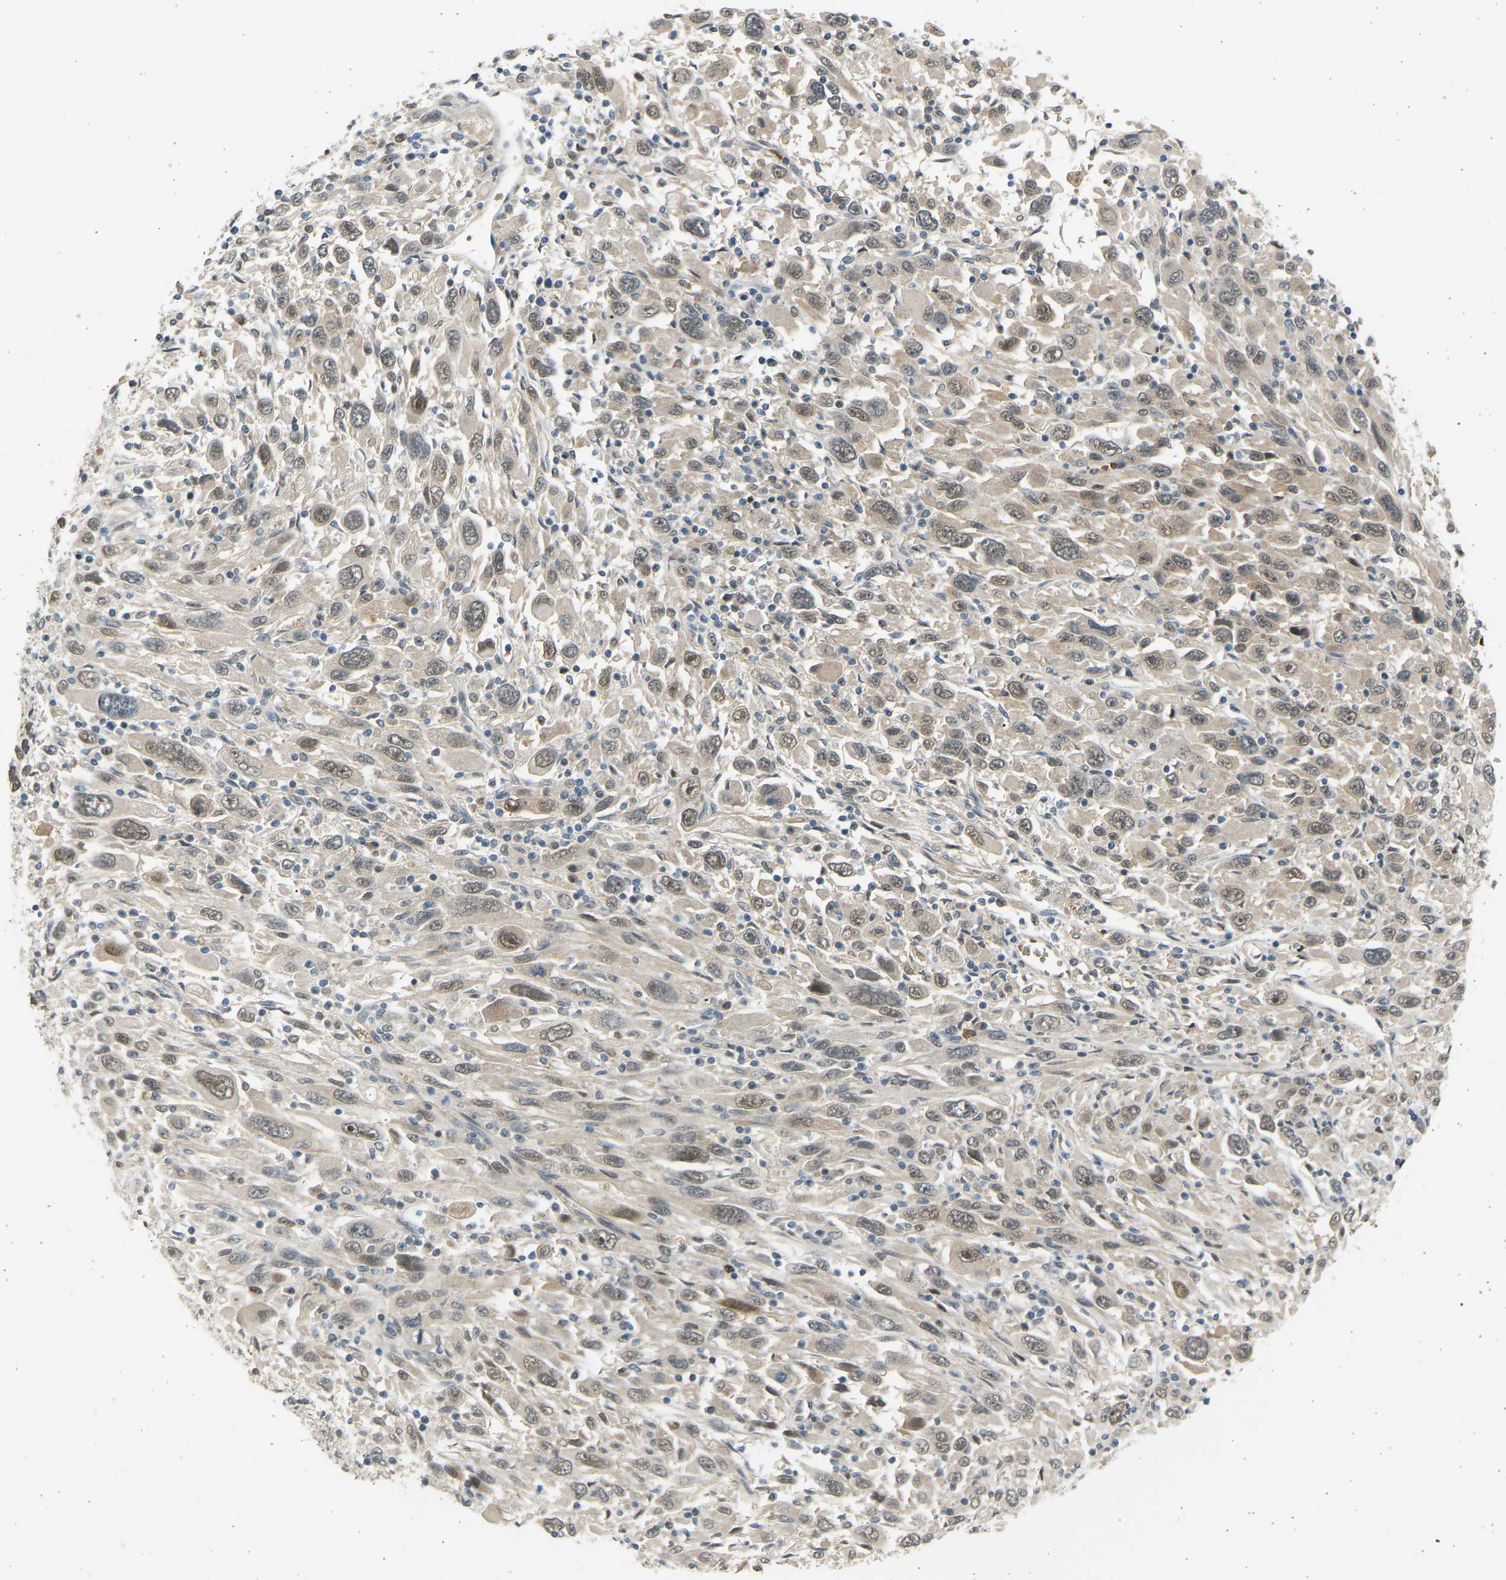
{"staining": {"intensity": "weak", "quantity": ">75%", "location": "nuclear"}, "tissue": "melanoma", "cell_type": "Tumor cells", "image_type": "cancer", "snomed": [{"axis": "morphology", "description": "Malignant melanoma, Metastatic site"}, {"axis": "topography", "description": "Skin"}], "caption": "Tumor cells exhibit low levels of weak nuclear expression in about >75% of cells in malignant melanoma (metastatic site).", "gene": "BIRC2", "patient": {"sex": "female", "age": 56}}